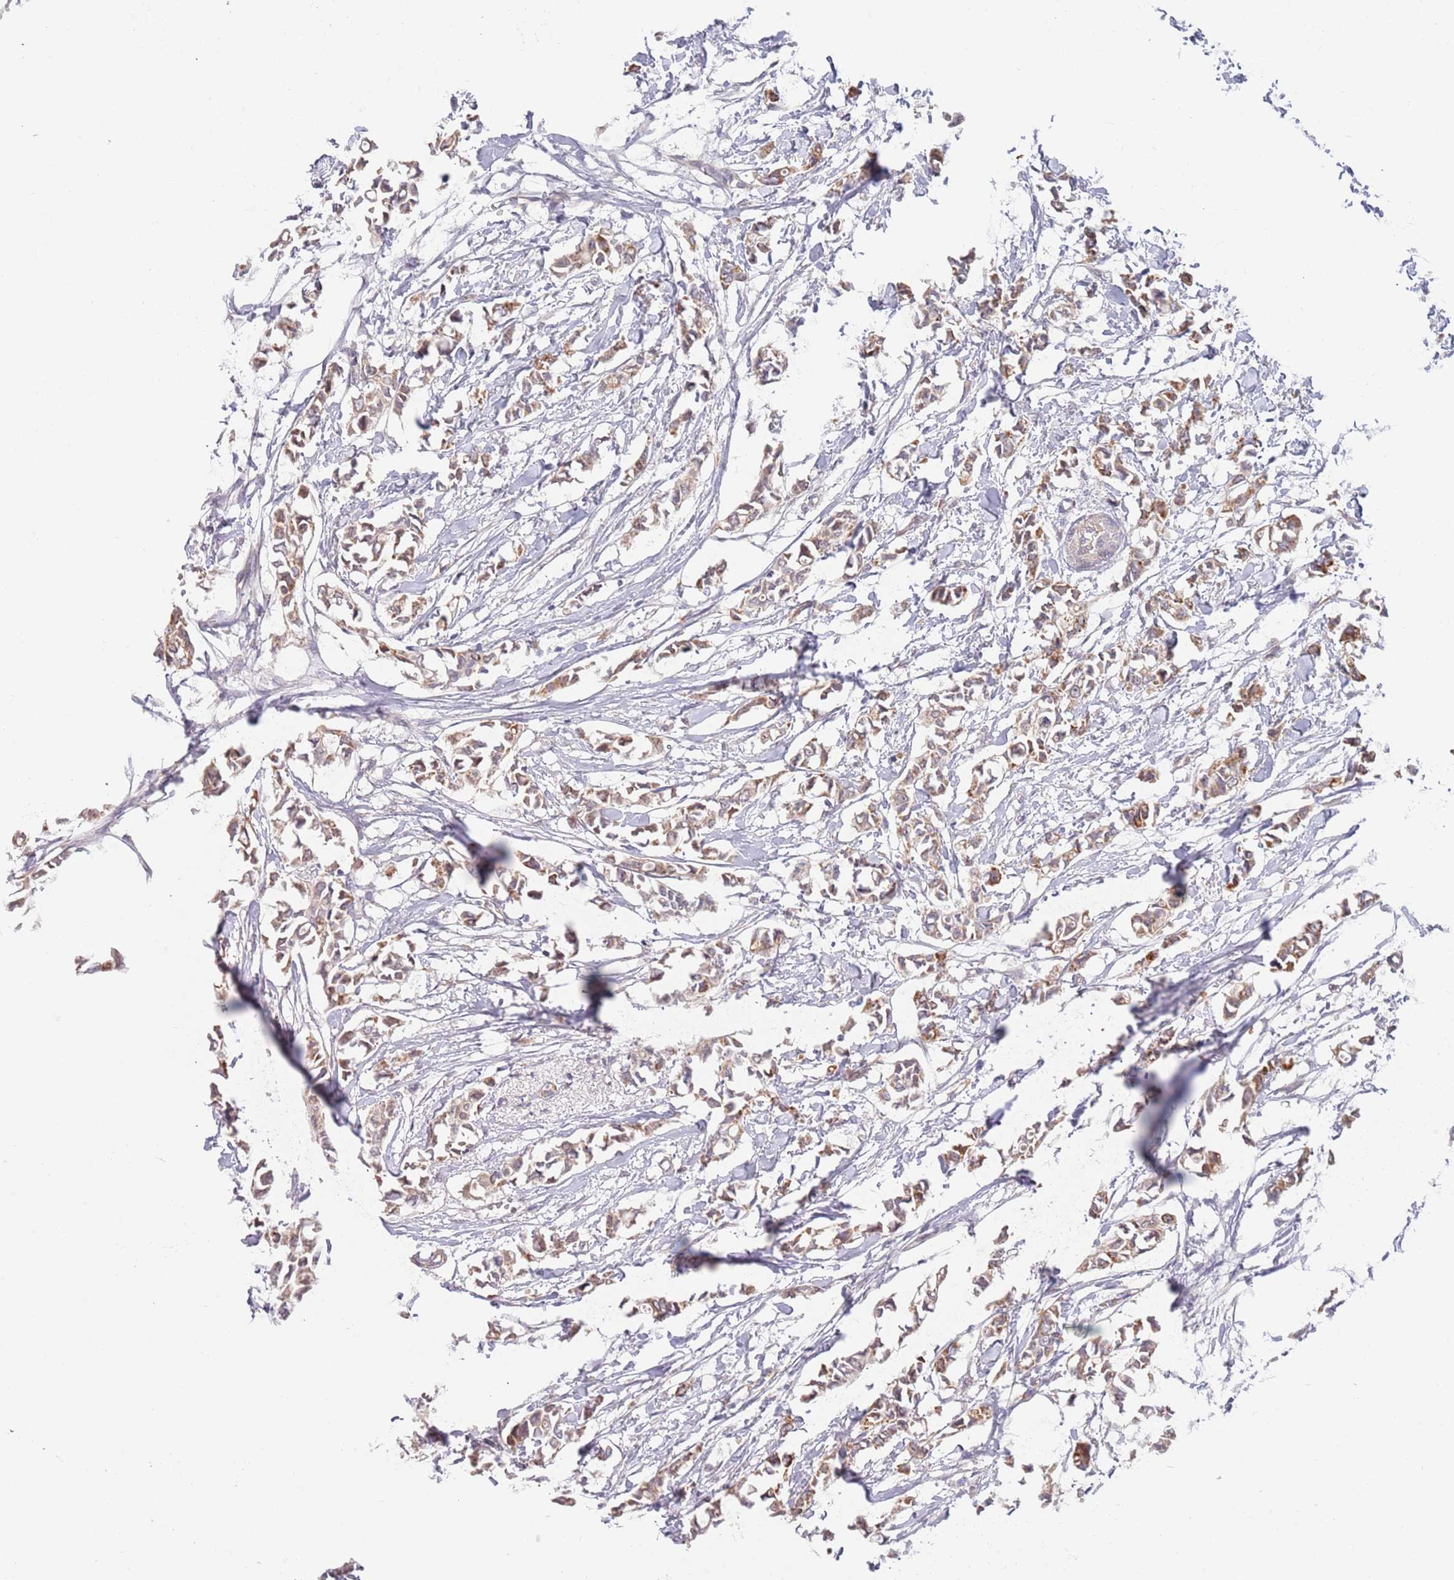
{"staining": {"intensity": "moderate", "quantity": ">75%", "location": "cytoplasmic/membranous"}, "tissue": "breast cancer", "cell_type": "Tumor cells", "image_type": "cancer", "snomed": [{"axis": "morphology", "description": "Duct carcinoma"}, {"axis": "topography", "description": "Breast"}], "caption": "Protein analysis of breast cancer tissue shows moderate cytoplasmic/membranous staining in approximately >75% of tumor cells.", "gene": "UQCC3", "patient": {"sex": "female", "age": 41}}